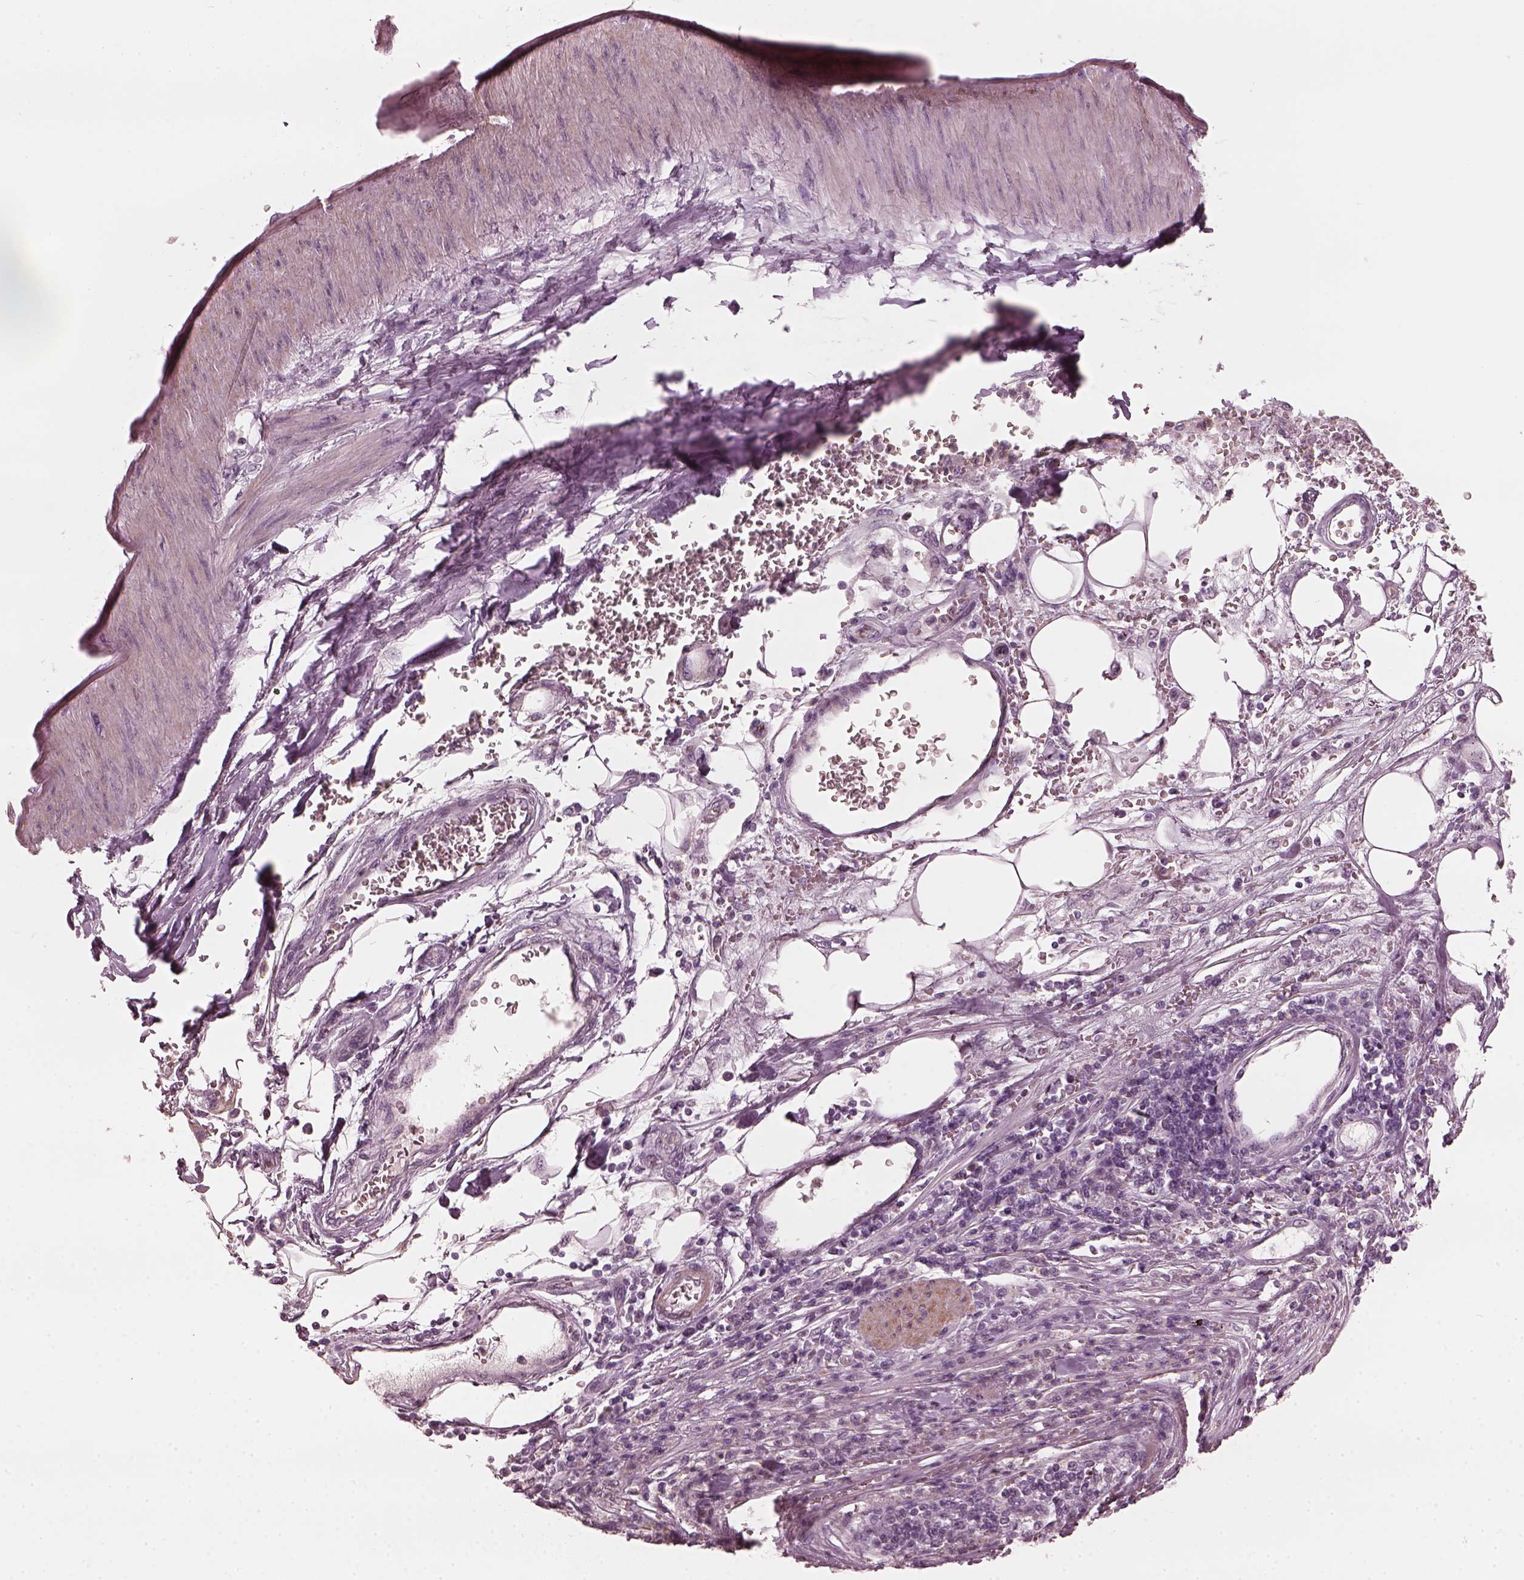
{"staining": {"intensity": "negative", "quantity": "none", "location": "none"}, "tissue": "pancreatic cancer", "cell_type": "Tumor cells", "image_type": "cancer", "snomed": [{"axis": "morphology", "description": "Adenocarcinoma, NOS"}, {"axis": "topography", "description": "Pancreas"}], "caption": "There is no significant expression in tumor cells of pancreatic cancer (adenocarcinoma).", "gene": "CCDC170", "patient": {"sex": "female", "age": 61}}